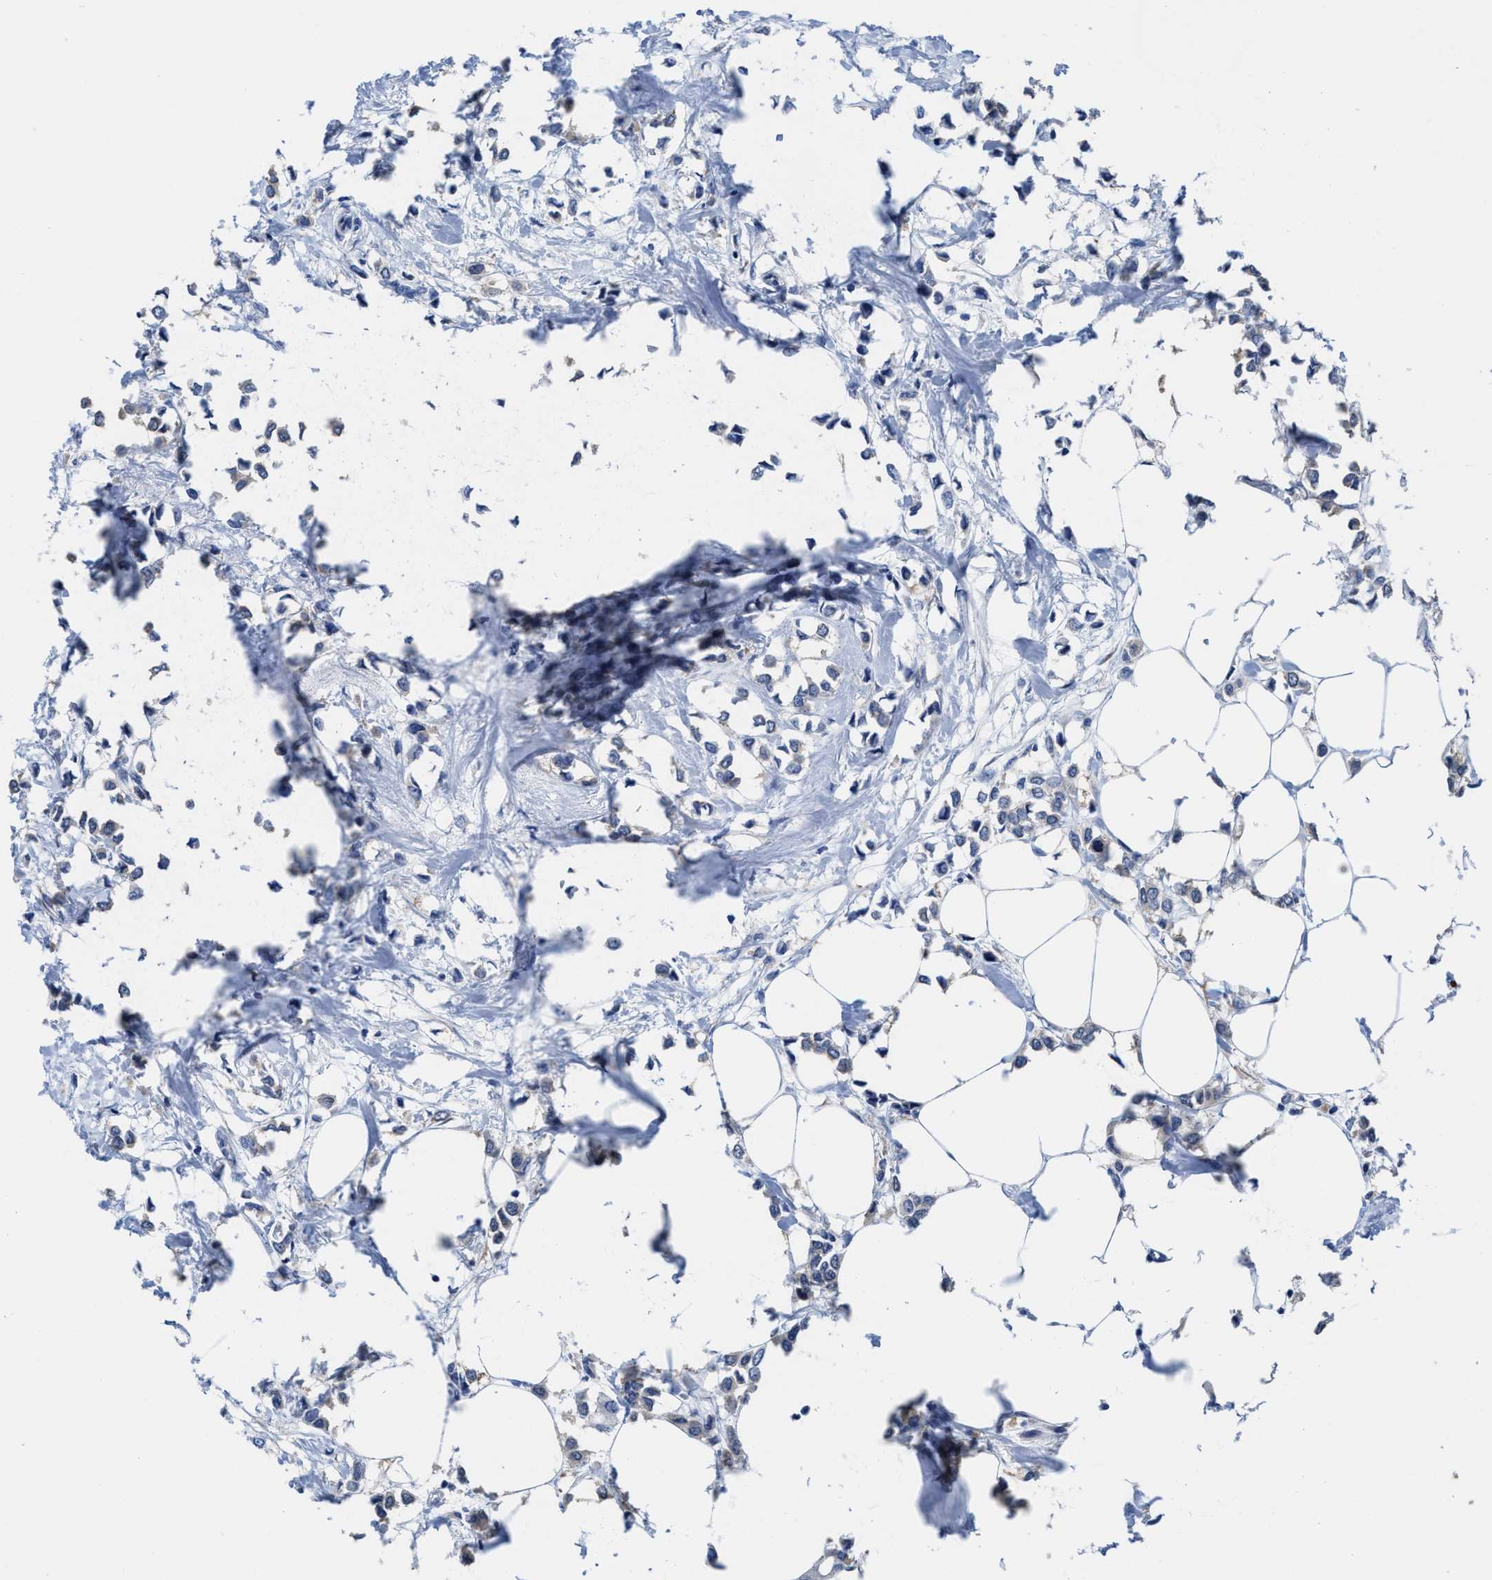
{"staining": {"intensity": "negative", "quantity": "none", "location": "none"}, "tissue": "breast cancer", "cell_type": "Tumor cells", "image_type": "cancer", "snomed": [{"axis": "morphology", "description": "Lobular carcinoma"}, {"axis": "topography", "description": "Breast"}], "caption": "Immunohistochemistry (IHC) micrograph of human lobular carcinoma (breast) stained for a protein (brown), which demonstrates no staining in tumor cells.", "gene": "HOOK1", "patient": {"sex": "female", "age": 51}}